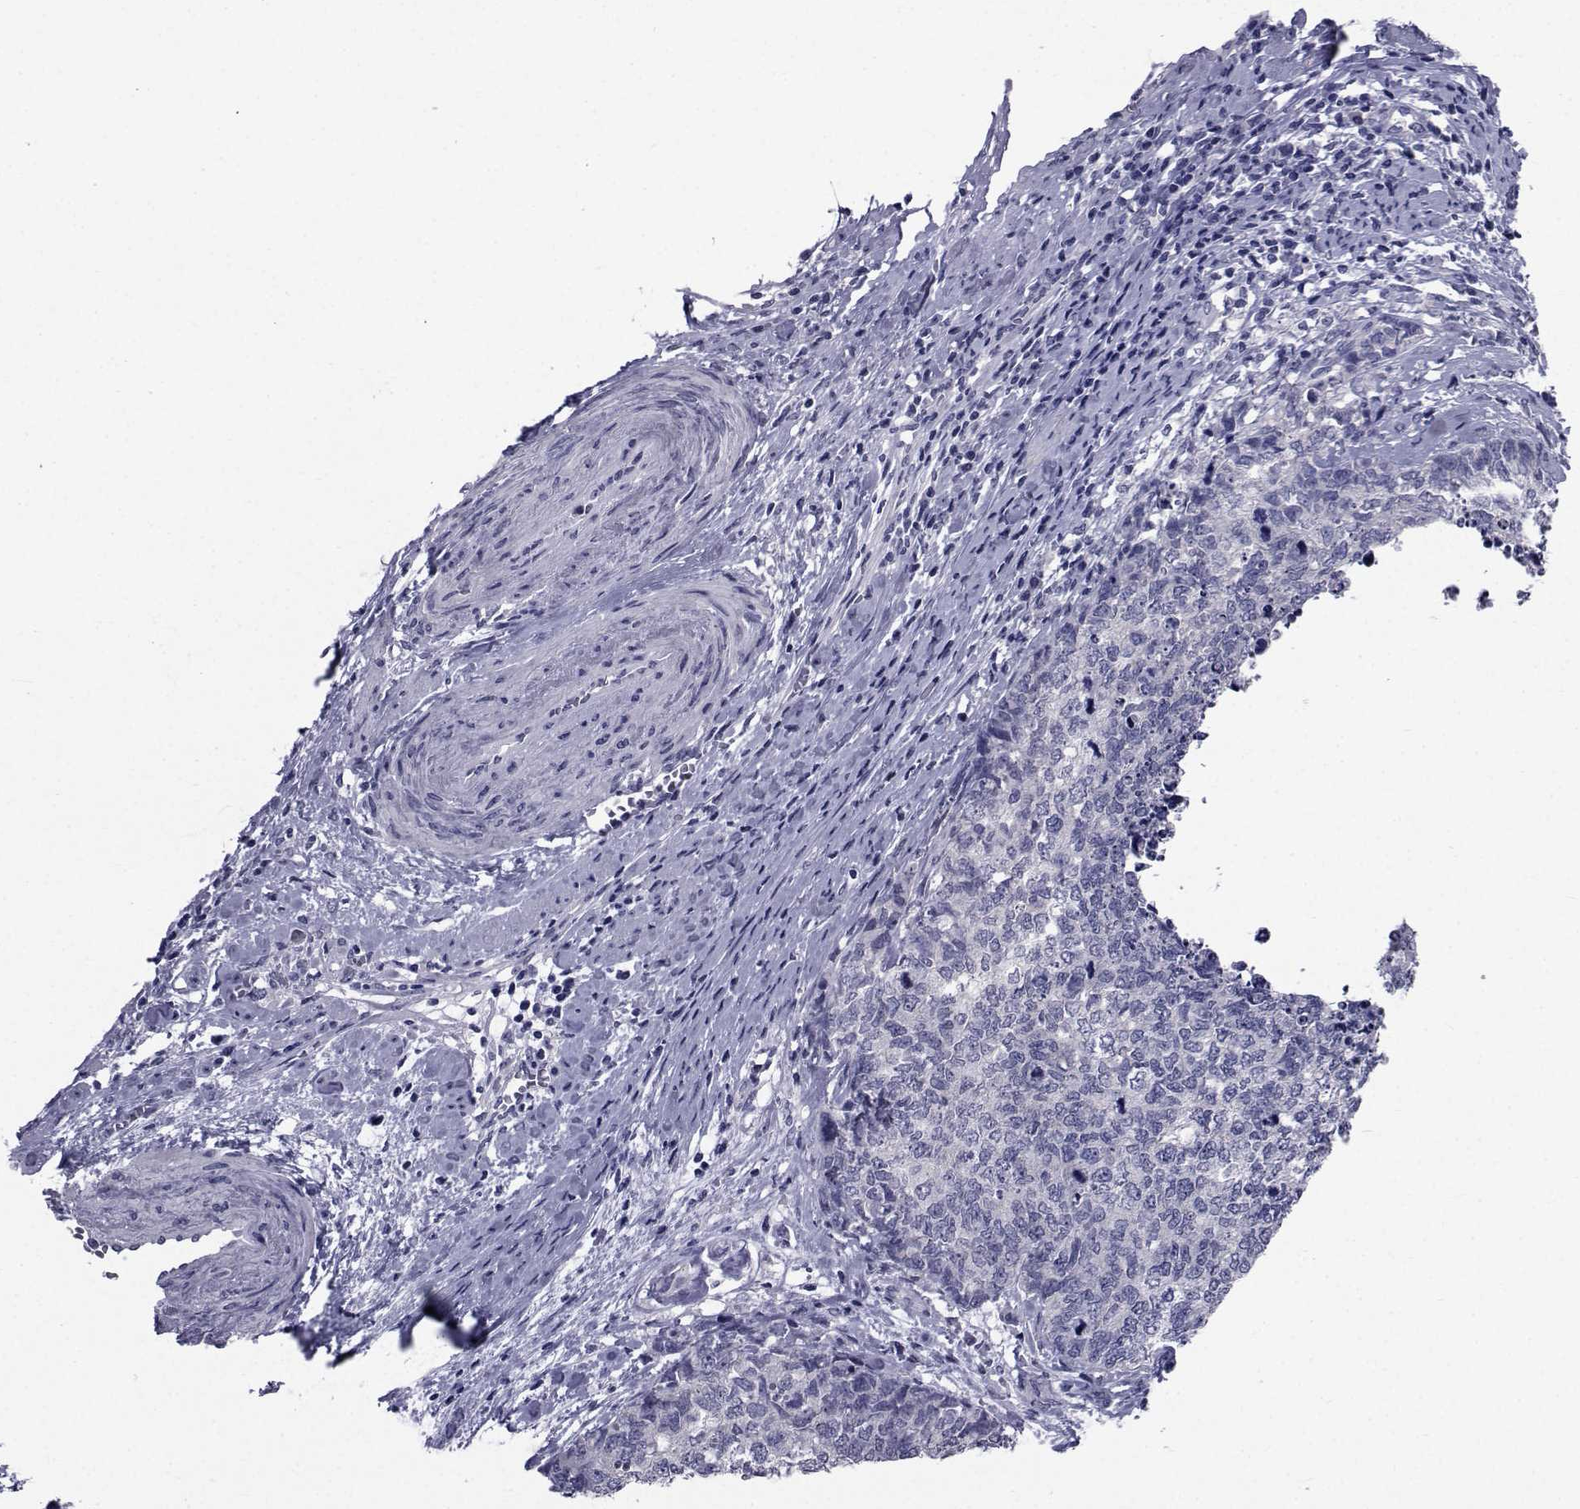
{"staining": {"intensity": "negative", "quantity": "none", "location": "none"}, "tissue": "cervical cancer", "cell_type": "Tumor cells", "image_type": "cancer", "snomed": [{"axis": "morphology", "description": "Squamous cell carcinoma, NOS"}, {"axis": "topography", "description": "Cervix"}], "caption": "Cervical squamous cell carcinoma stained for a protein using immunohistochemistry exhibits no staining tumor cells.", "gene": "SEMA5B", "patient": {"sex": "female", "age": 63}}